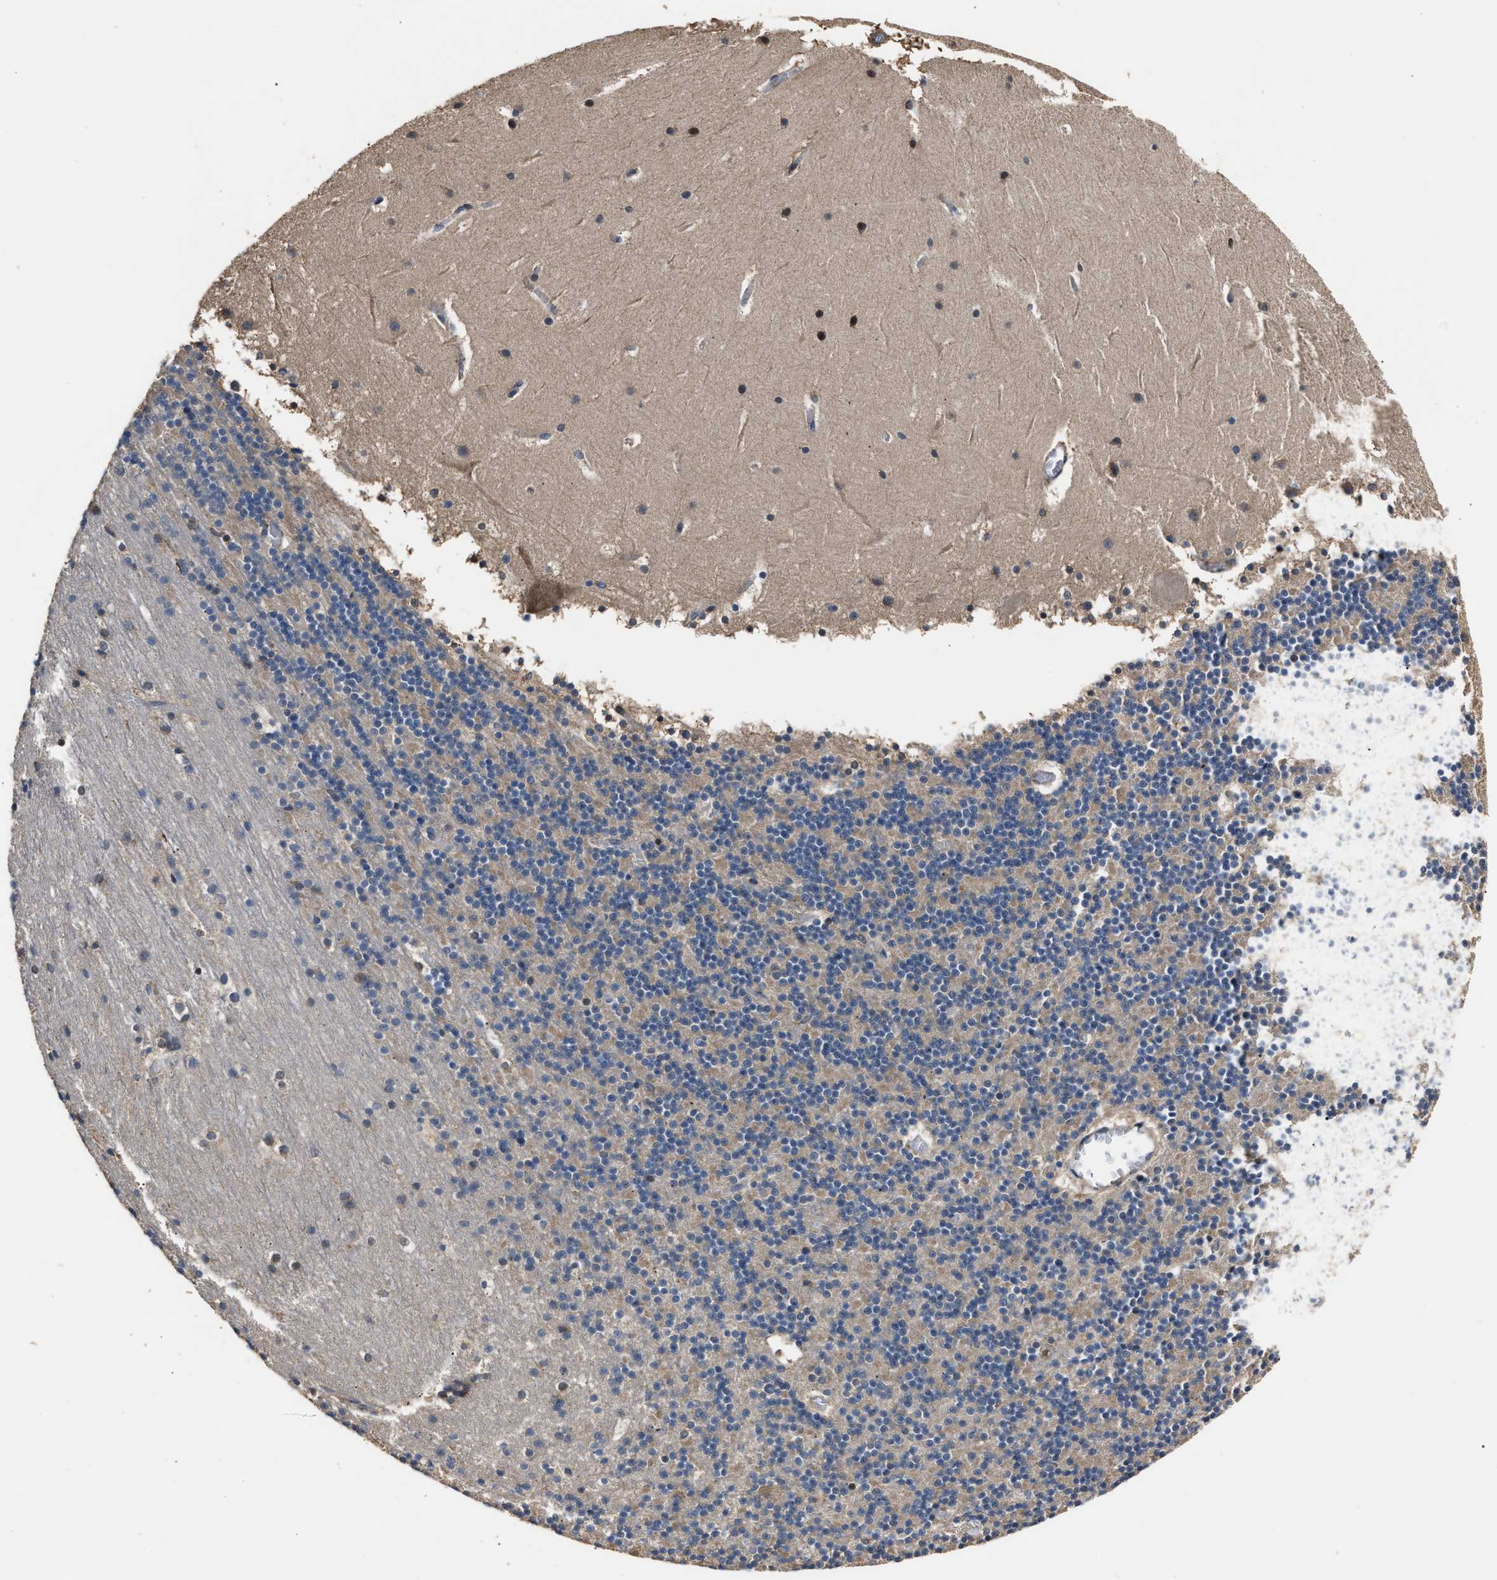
{"staining": {"intensity": "weak", "quantity": "25%-75%", "location": "cytoplasmic/membranous"}, "tissue": "cerebellum", "cell_type": "Cells in granular layer", "image_type": "normal", "snomed": [{"axis": "morphology", "description": "Normal tissue, NOS"}, {"axis": "topography", "description": "Cerebellum"}], "caption": "IHC photomicrograph of unremarkable human cerebellum stained for a protein (brown), which shows low levels of weak cytoplasmic/membranous positivity in about 25%-75% of cells in granular layer.", "gene": "IMPDH2", "patient": {"sex": "male", "age": 45}}